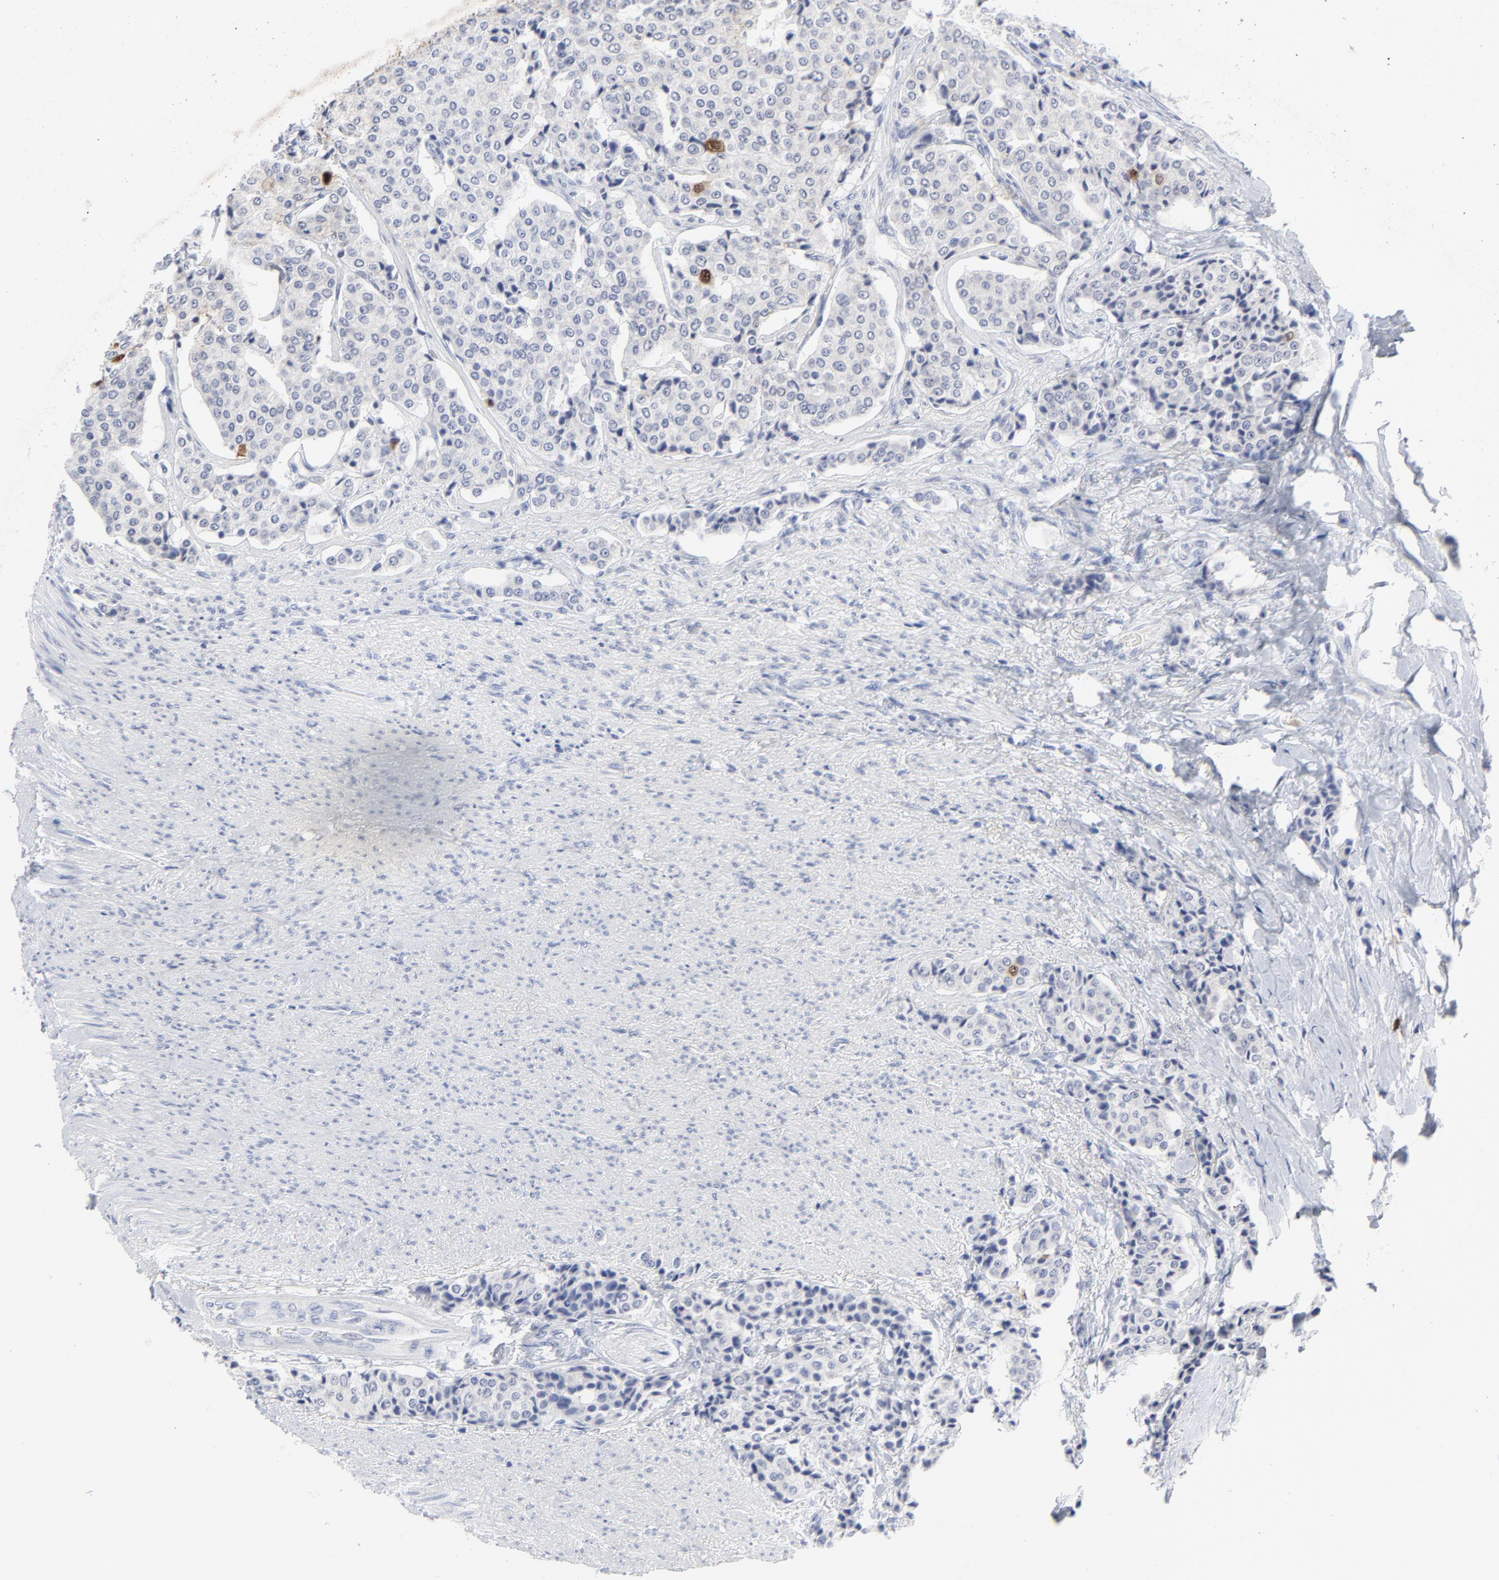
{"staining": {"intensity": "strong", "quantity": "<25%", "location": "cytoplasmic/membranous,nuclear"}, "tissue": "carcinoid", "cell_type": "Tumor cells", "image_type": "cancer", "snomed": [{"axis": "morphology", "description": "Carcinoid, malignant, NOS"}, {"axis": "topography", "description": "Colon"}], "caption": "High-magnification brightfield microscopy of carcinoid (malignant) stained with DAB (brown) and counterstained with hematoxylin (blue). tumor cells exhibit strong cytoplasmic/membranous and nuclear positivity is present in about<25% of cells.", "gene": "CDK1", "patient": {"sex": "female", "age": 61}}